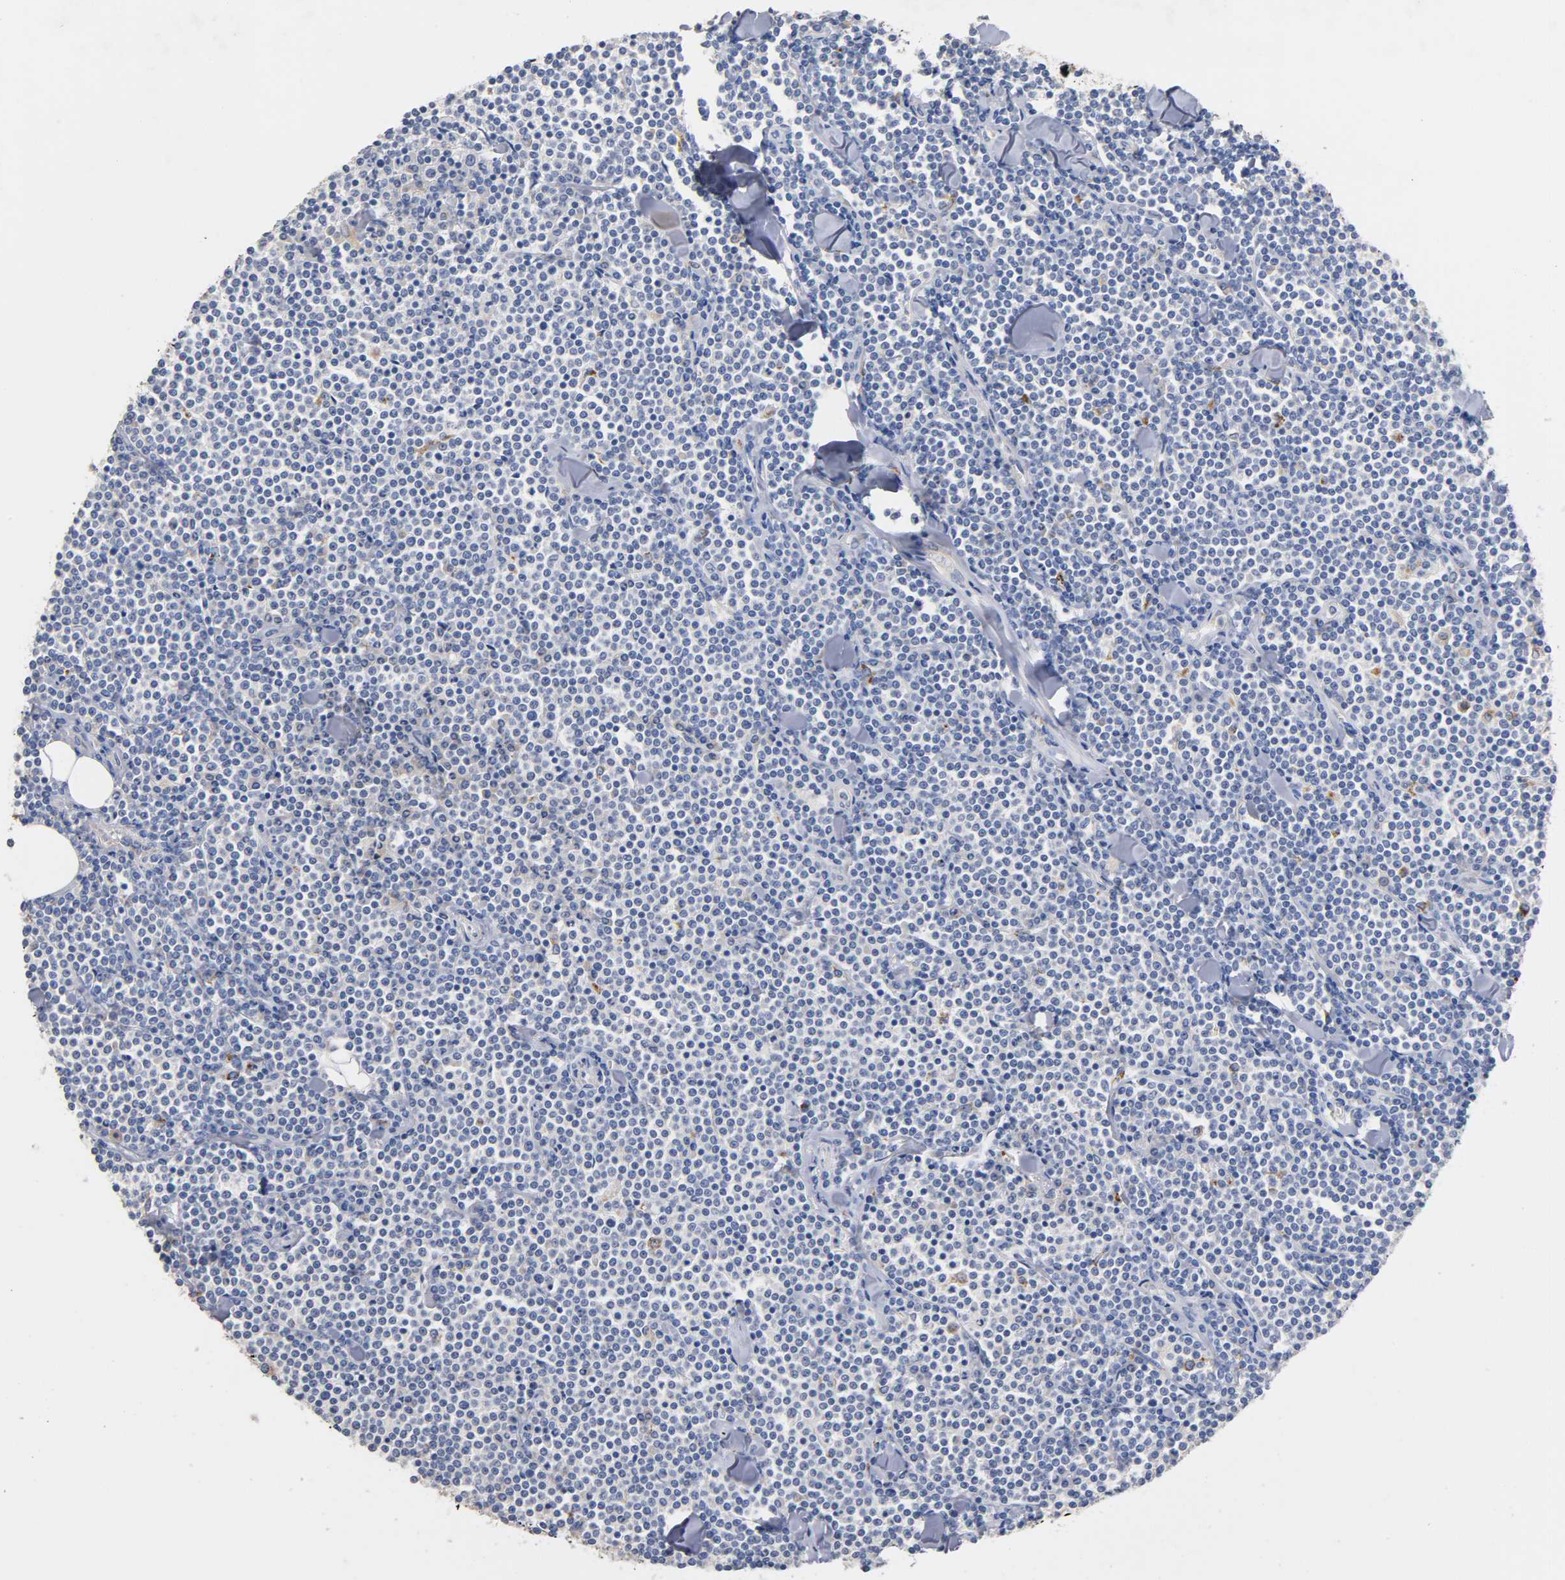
{"staining": {"intensity": "negative", "quantity": "none", "location": "none"}, "tissue": "lymphoma", "cell_type": "Tumor cells", "image_type": "cancer", "snomed": [{"axis": "morphology", "description": "Malignant lymphoma, non-Hodgkin's type, Low grade"}, {"axis": "topography", "description": "Soft tissue"}], "caption": "This photomicrograph is of low-grade malignant lymphoma, non-Hodgkin's type stained with IHC to label a protein in brown with the nuclei are counter-stained blue. There is no positivity in tumor cells.", "gene": "SEMA5A", "patient": {"sex": "male", "age": 92}}